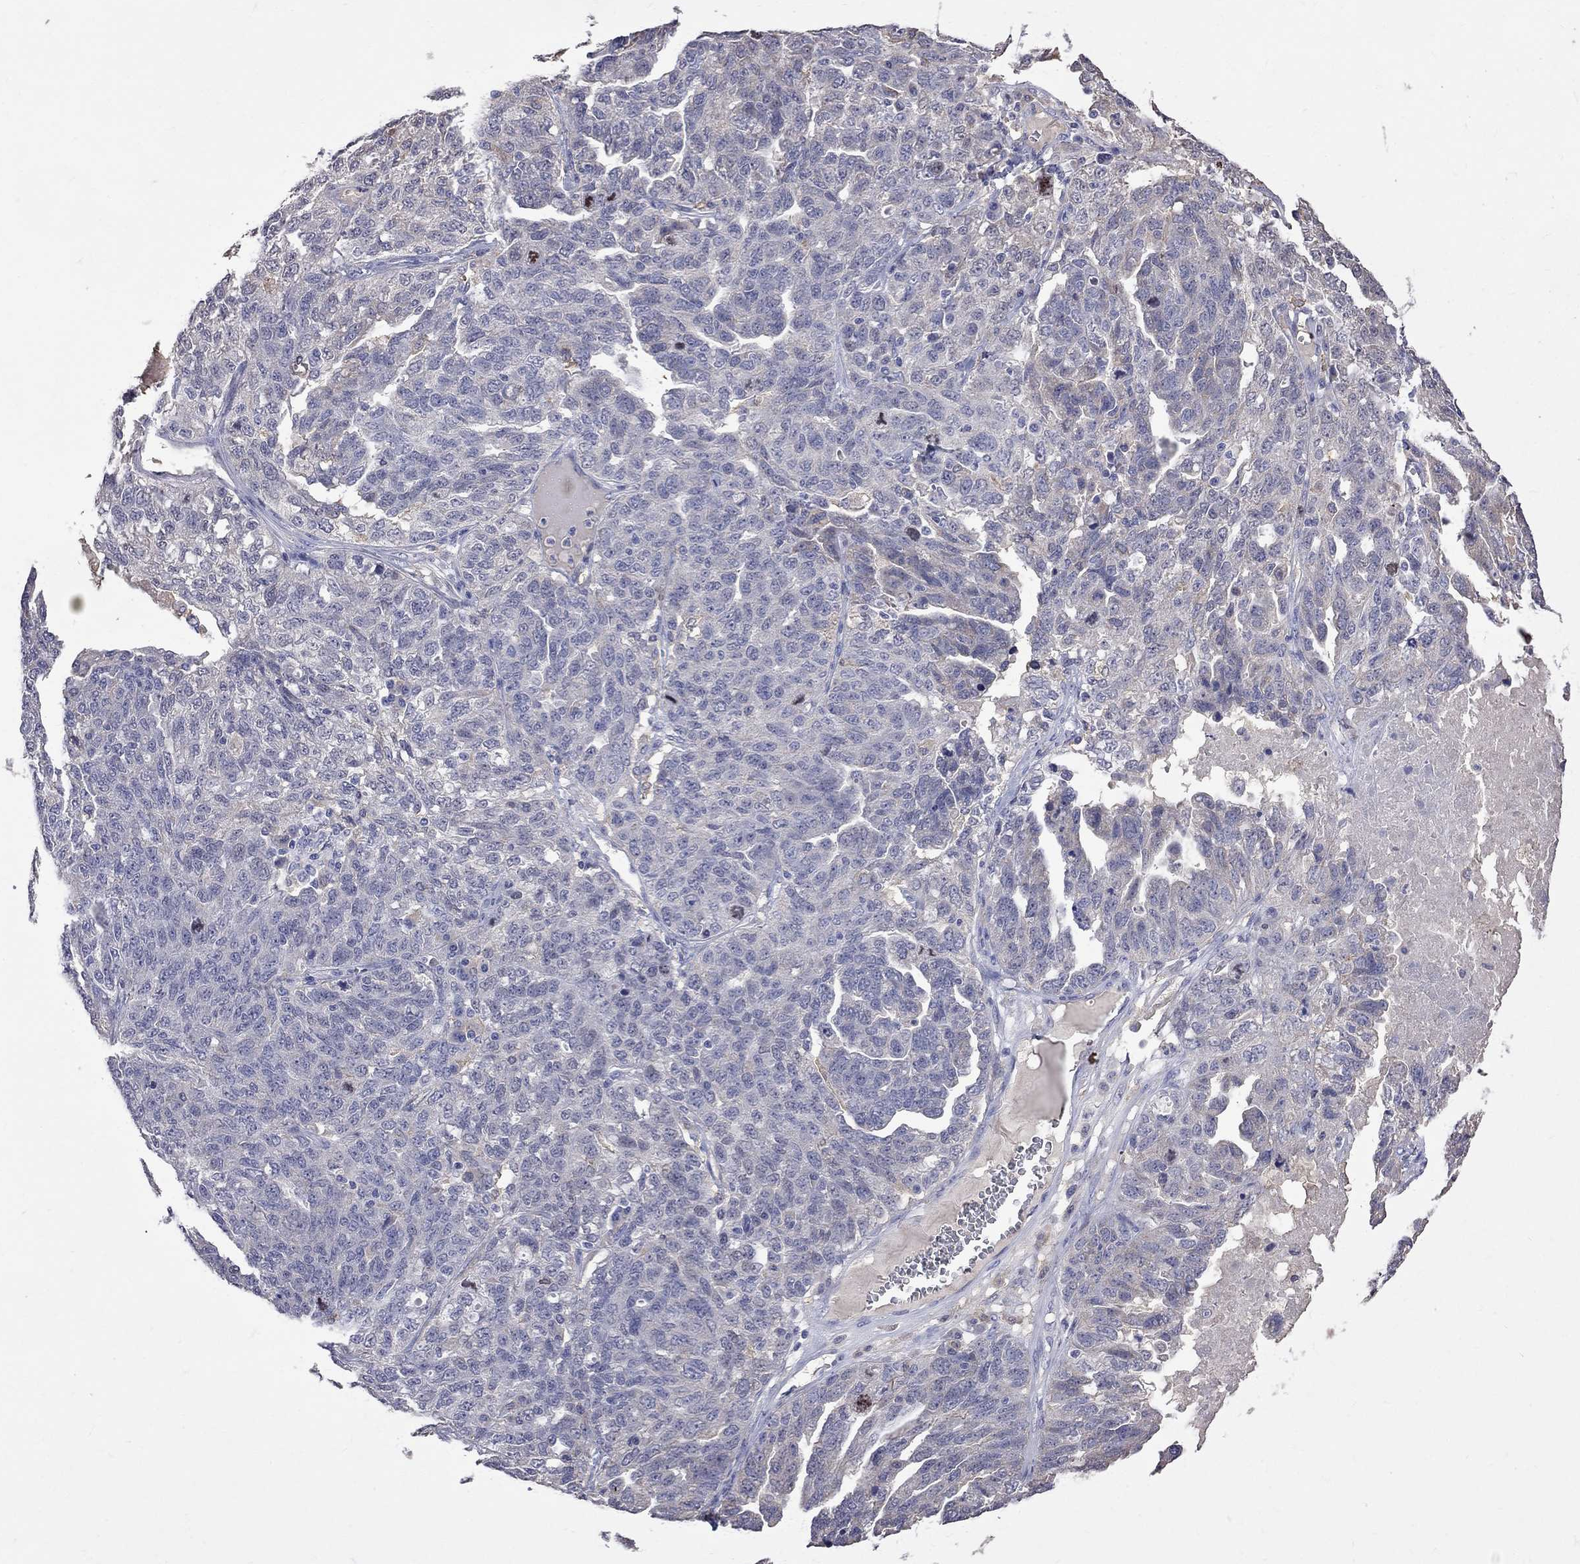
{"staining": {"intensity": "negative", "quantity": "none", "location": "none"}, "tissue": "ovarian cancer", "cell_type": "Tumor cells", "image_type": "cancer", "snomed": [{"axis": "morphology", "description": "Cystadenocarcinoma, serous, NOS"}, {"axis": "topography", "description": "Ovary"}], "caption": "This is an immunohistochemistry (IHC) photomicrograph of human ovarian cancer (serous cystadenocarcinoma). There is no staining in tumor cells.", "gene": "CKAP2", "patient": {"sex": "female", "age": 71}}